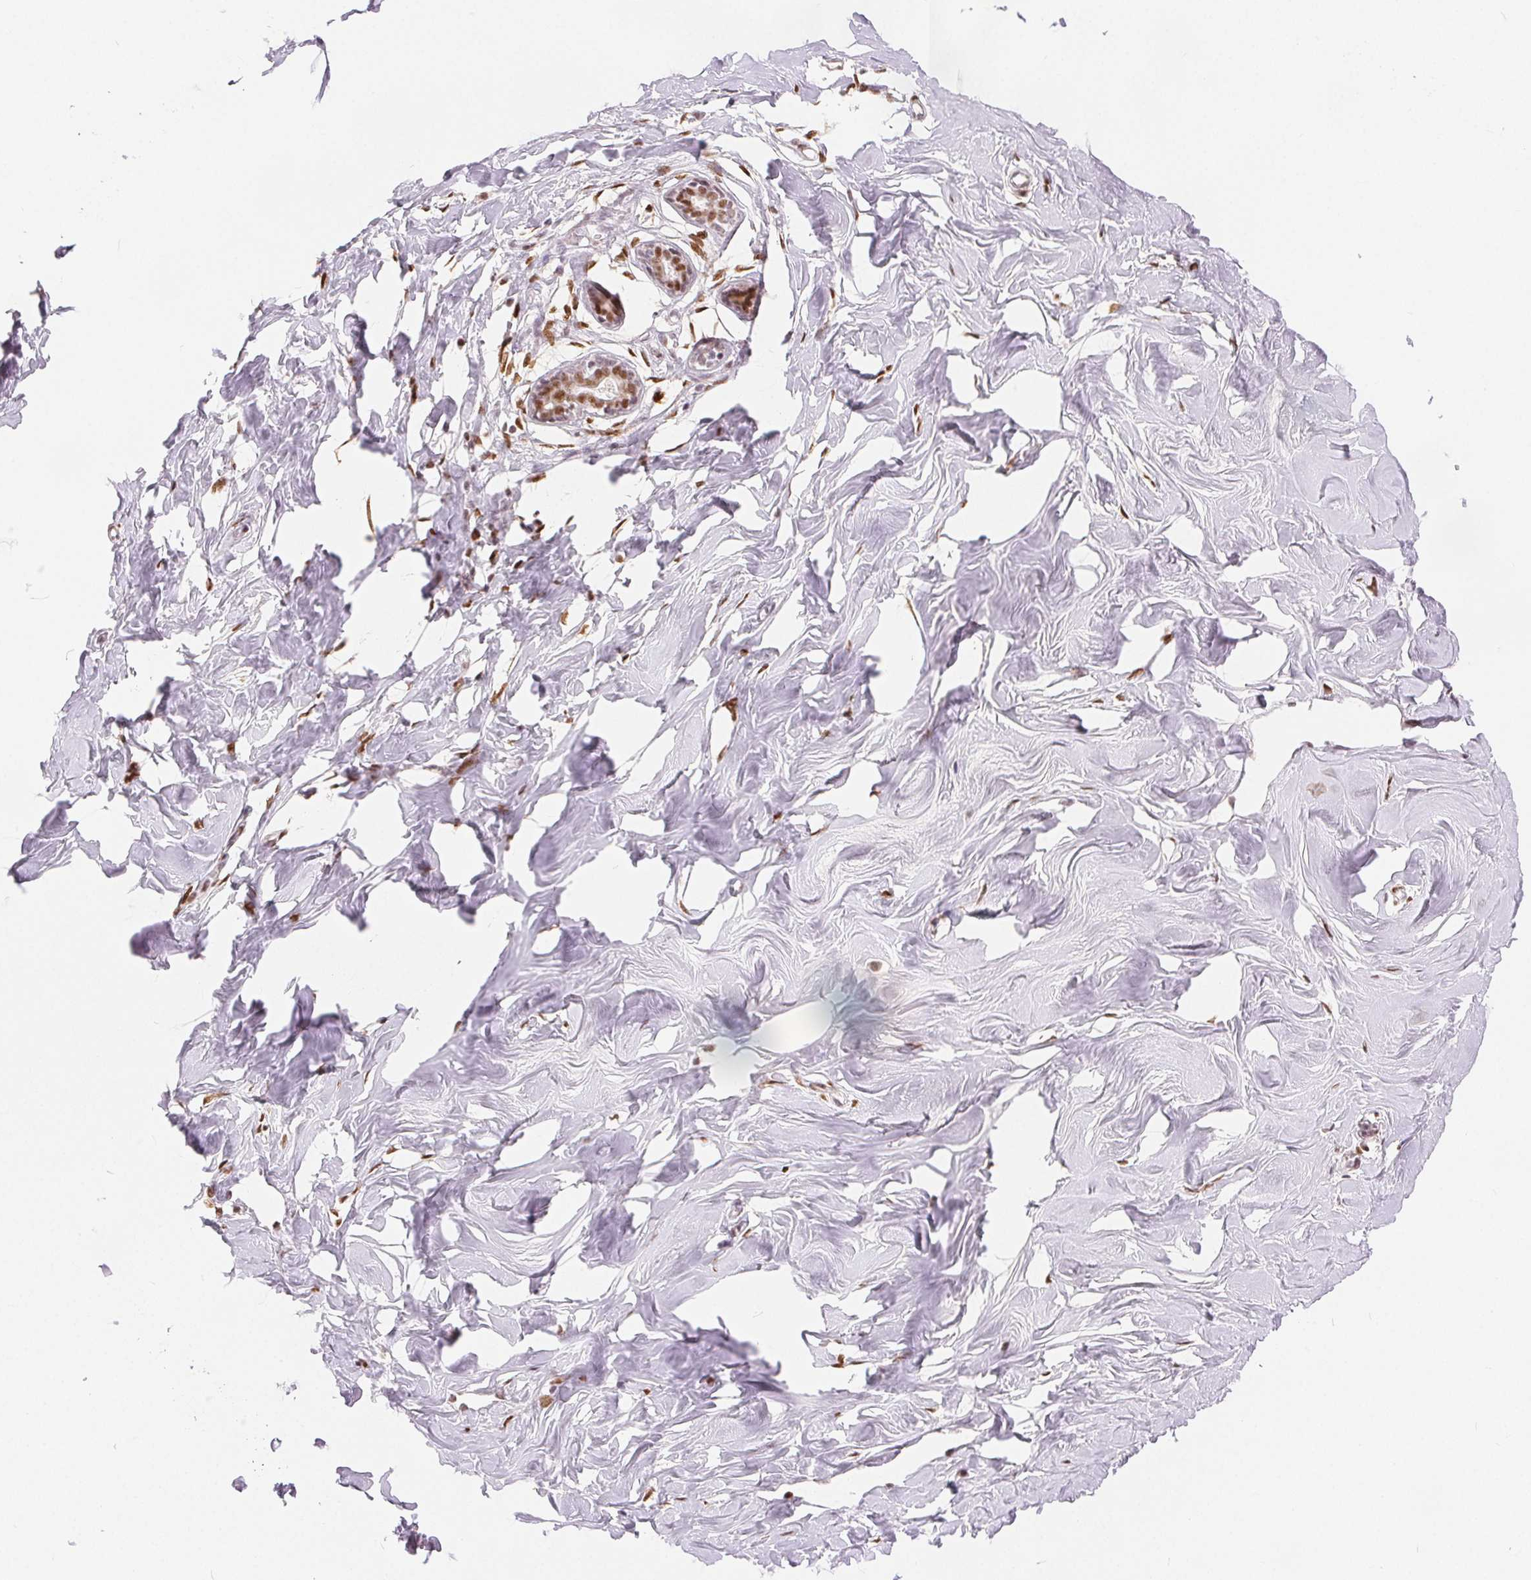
{"staining": {"intensity": "moderate", "quantity": ">75%", "location": "nuclear"}, "tissue": "breast", "cell_type": "Adipocytes", "image_type": "normal", "snomed": [{"axis": "morphology", "description": "Normal tissue, NOS"}, {"axis": "topography", "description": "Breast"}], "caption": "This histopathology image exhibits normal breast stained with immunohistochemistry to label a protein in brown. The nuclear of adipocytes show moderate positivity for the protein. Nuclei are counter-stained blue.", "gene": "ZNF703", "patient": {"sex": "female", "age": 27}}